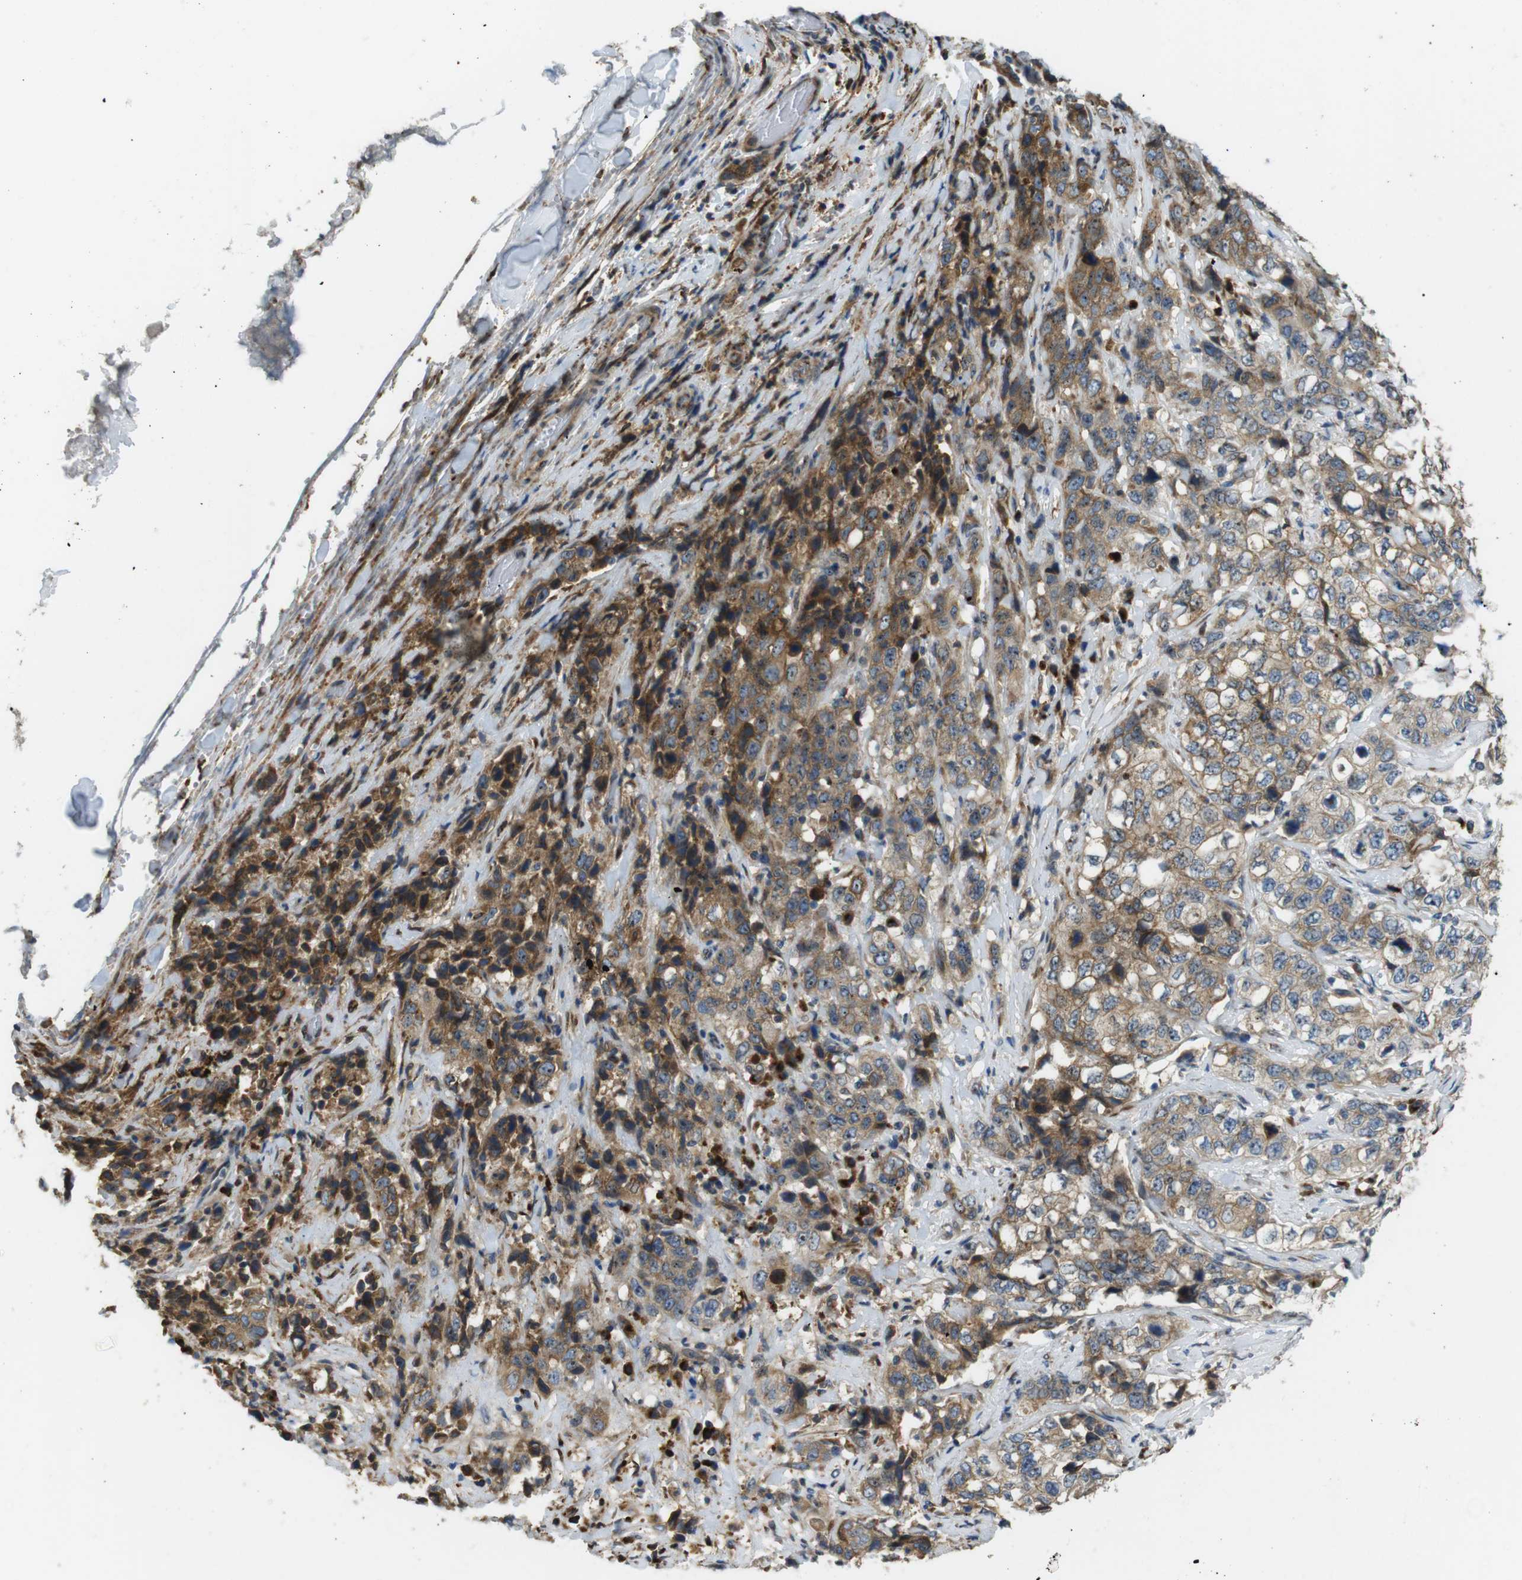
{"staining": {"intensity": "moderate", "quantity": ">75%", "location": "cytoplasmic/membranous"}, "tissue": "stomach cancer", "cell_type": "Tumor cells", "image_type": "cancer", "snomed": [{"axis": "morphology", "description": "Adenocarcinoma, NOS"}, {"axis": "topography", "description": "Stomach"}], "caption": "Moderate cytoplasmic/membranous staining for a protein is present in about >75% of tumor cells of adenocarcinoma (stomach) using IHC.", "gene": "TMEM143", "patient": {"sex": "male", "age": 48}}